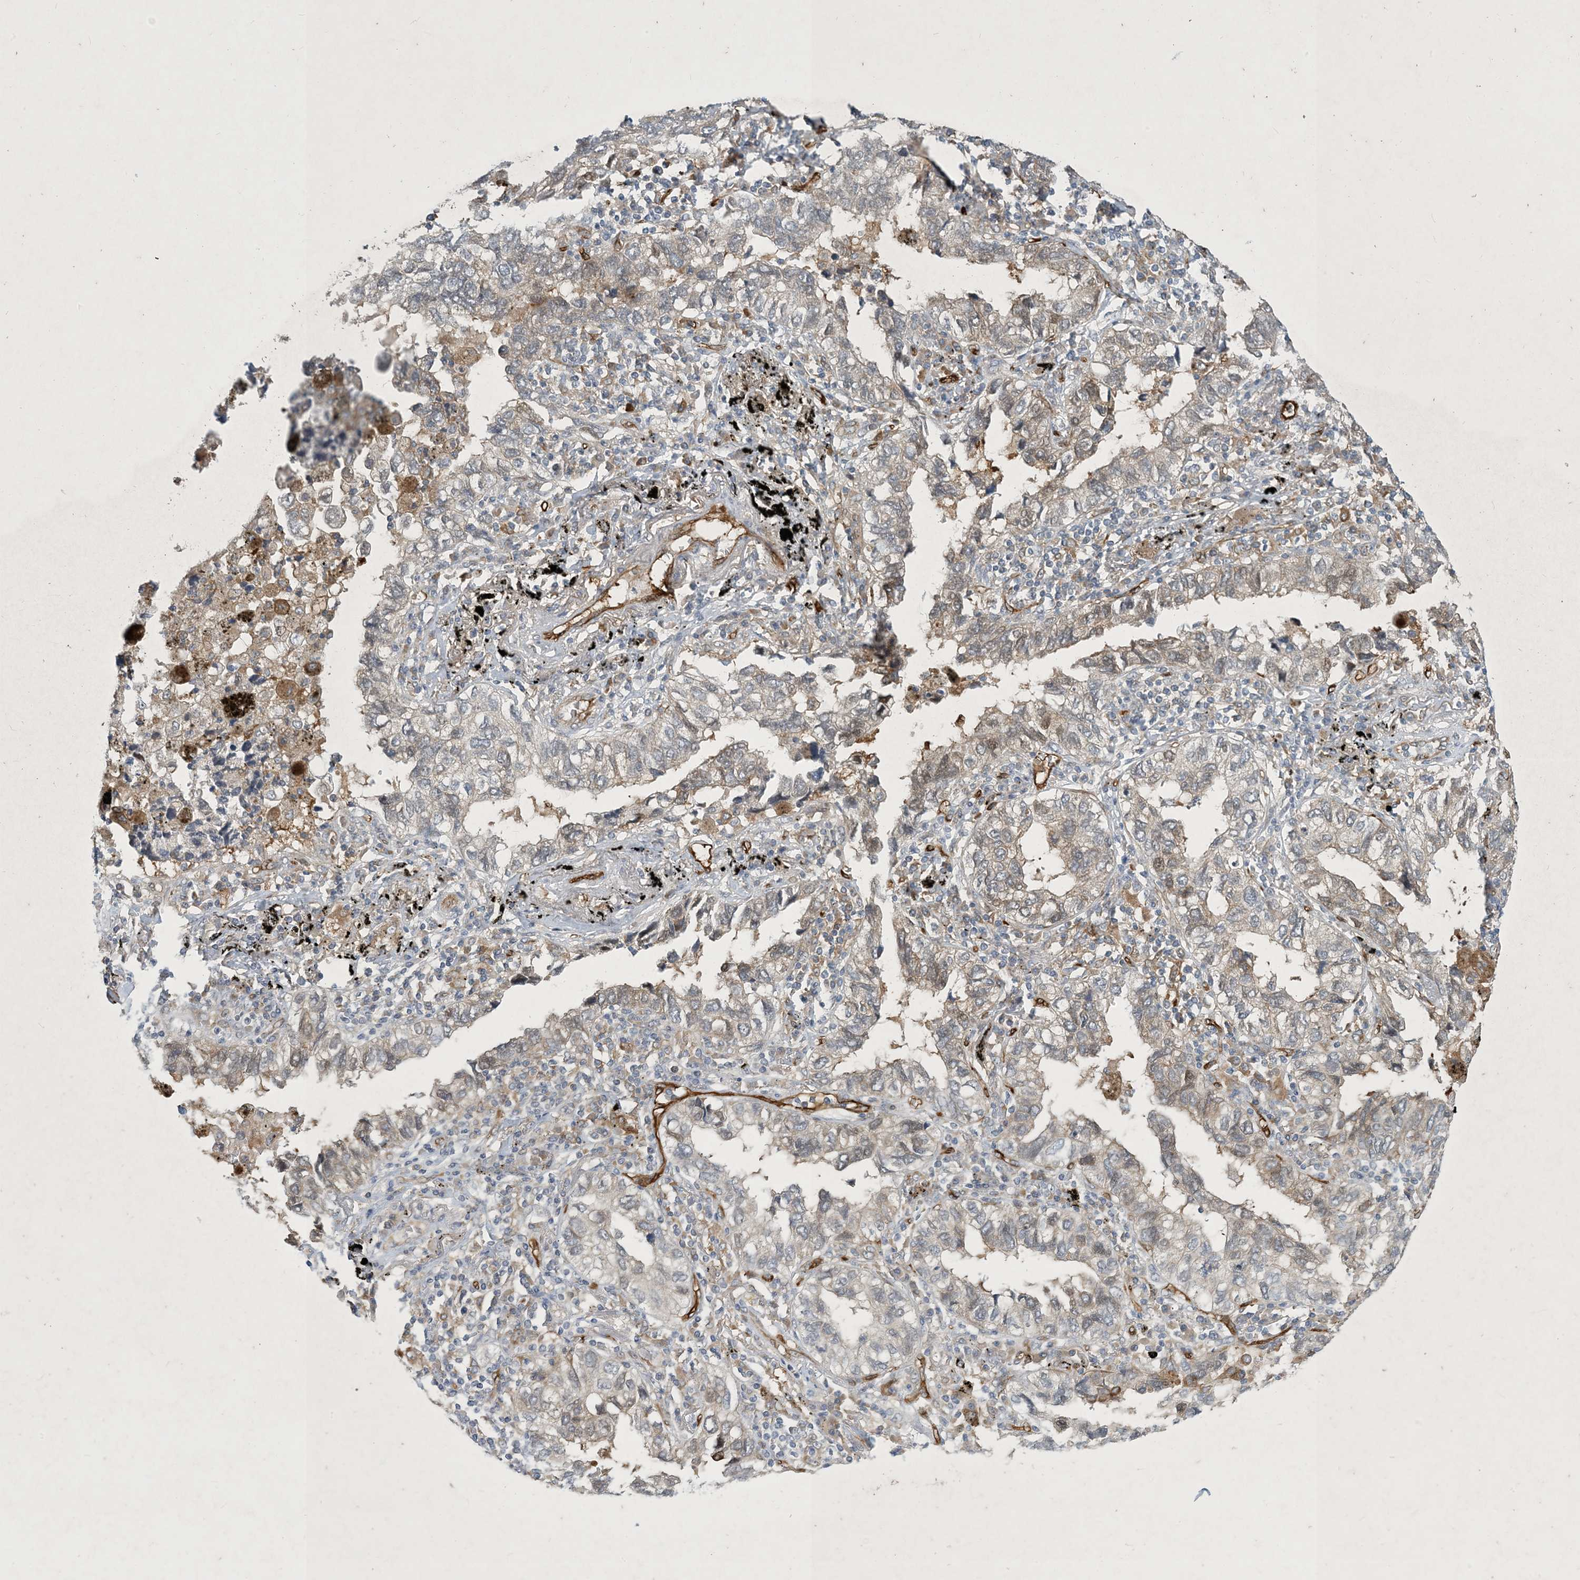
{"staining": {"intensity": "weak", "quantity": "<25%", "location": "cytoplasmic/membranous"}, "tissue": "lung cancer", "cell_type": "Tumor cells", "image_type": "cancer", "snomed": [{"axis": "morphology", "description": "Adenocarcinoma, NOS"}, {"axis": "topography", "description": "Lung"}], "caption": "This is an immunohistochemistry photomicrograph of lung cancer (adenocarcinoma). There is no expression in tumor cells.", "gene": "CDS1", "patient": {"sex": "male", "age": 65}}